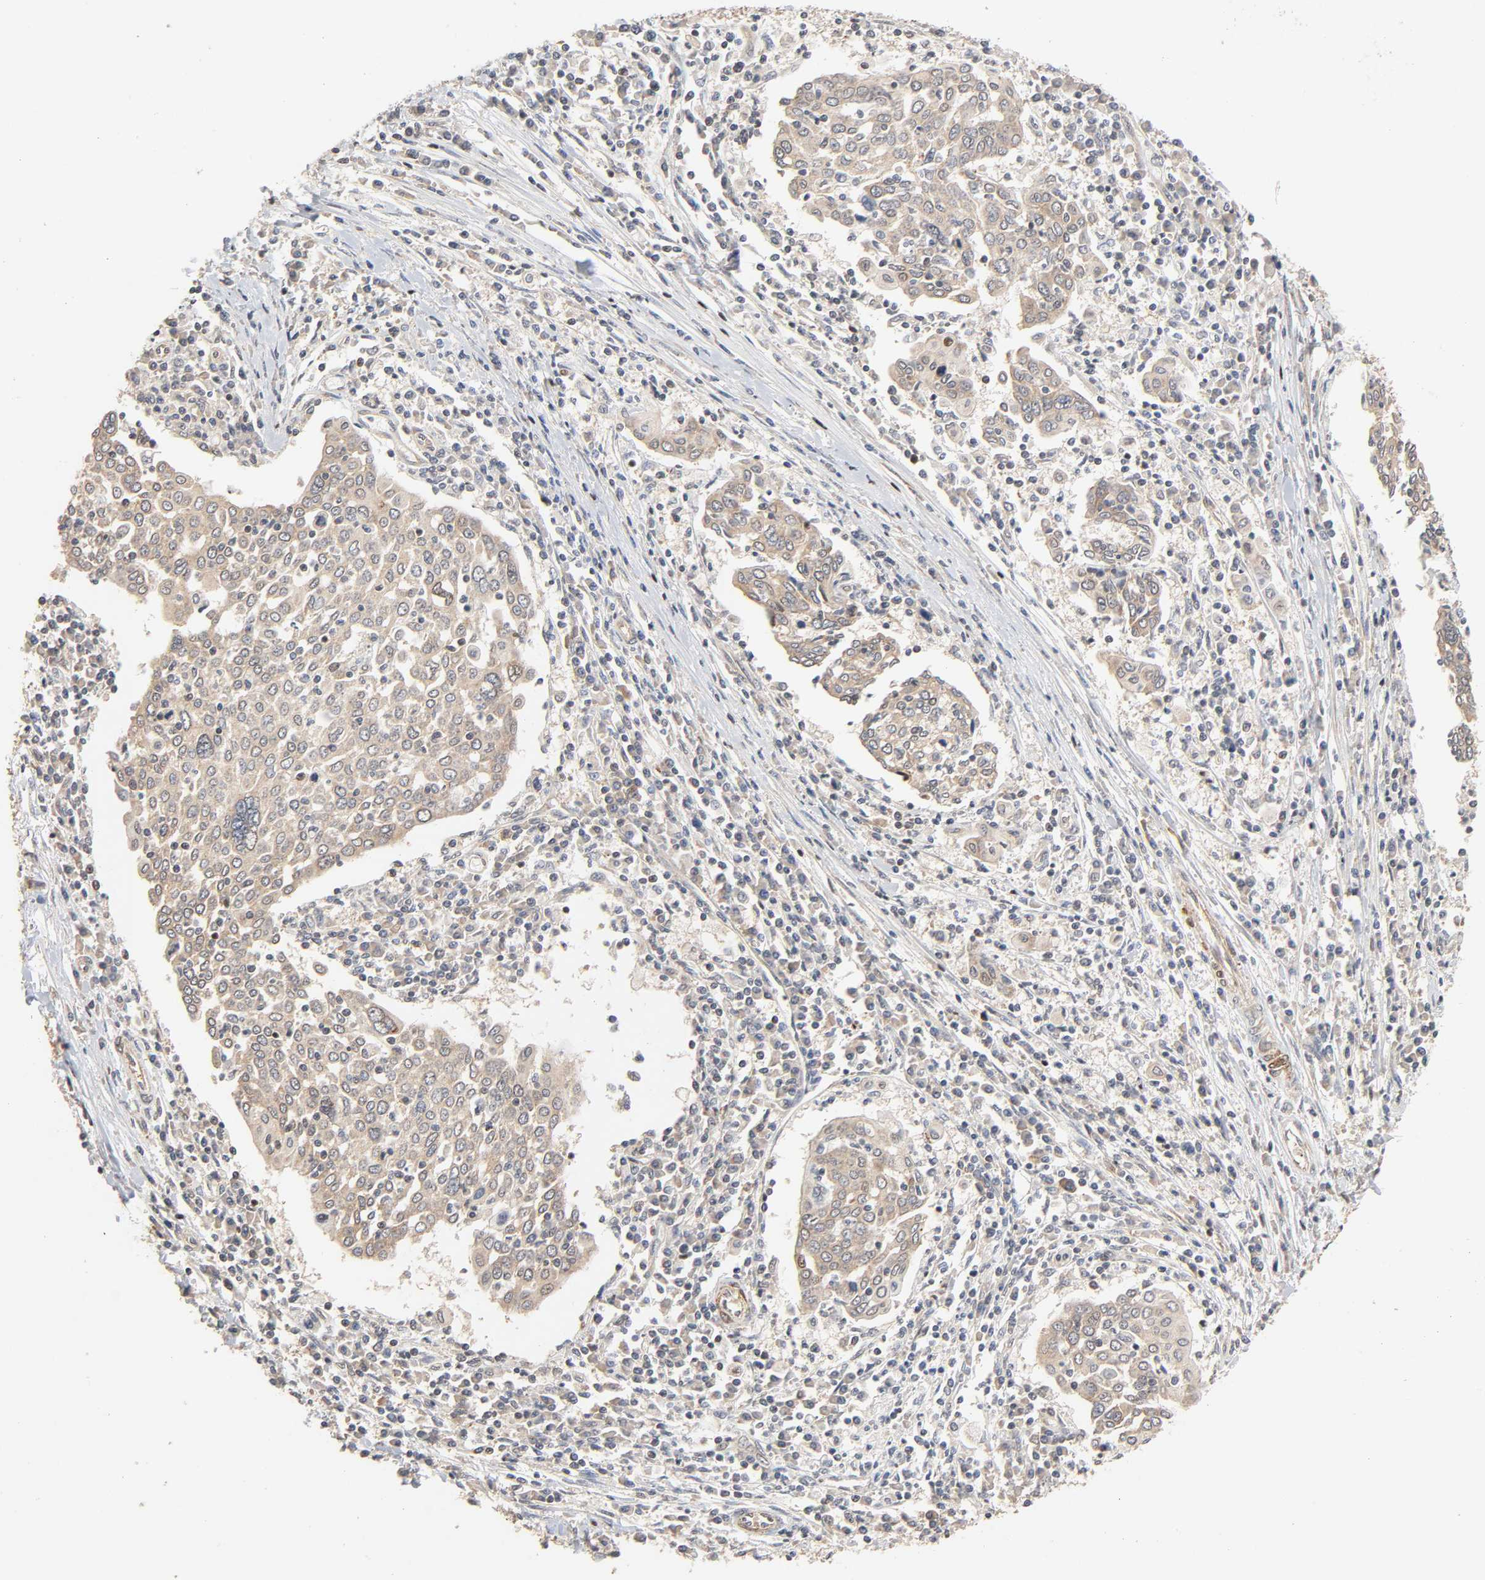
{"staining": {"intensity": "moderate", "quantity": ">75%", "location": "cytoplasmic/membranous"}, "tissue": "cervical cancer", "cell_type": "Tumor cells", "image_type": "cancer", "snomed": [{"axis": "morphology", "description": "Squamous cell carcinoma, NOS"}, {"axis": "topography", "description": "Cervix"}], "caption": "Tumor cells show medium levels of moderate cytoplasmic/membranous staining in approximately >75% of cells in cervical cancer. The protein is stained brown, and the nuclei are stained in blue (DAB IHC with brightfield microscopy, high magnification).", "gene": "NEMF", "patient": {"sex": "female", "age": 40}}